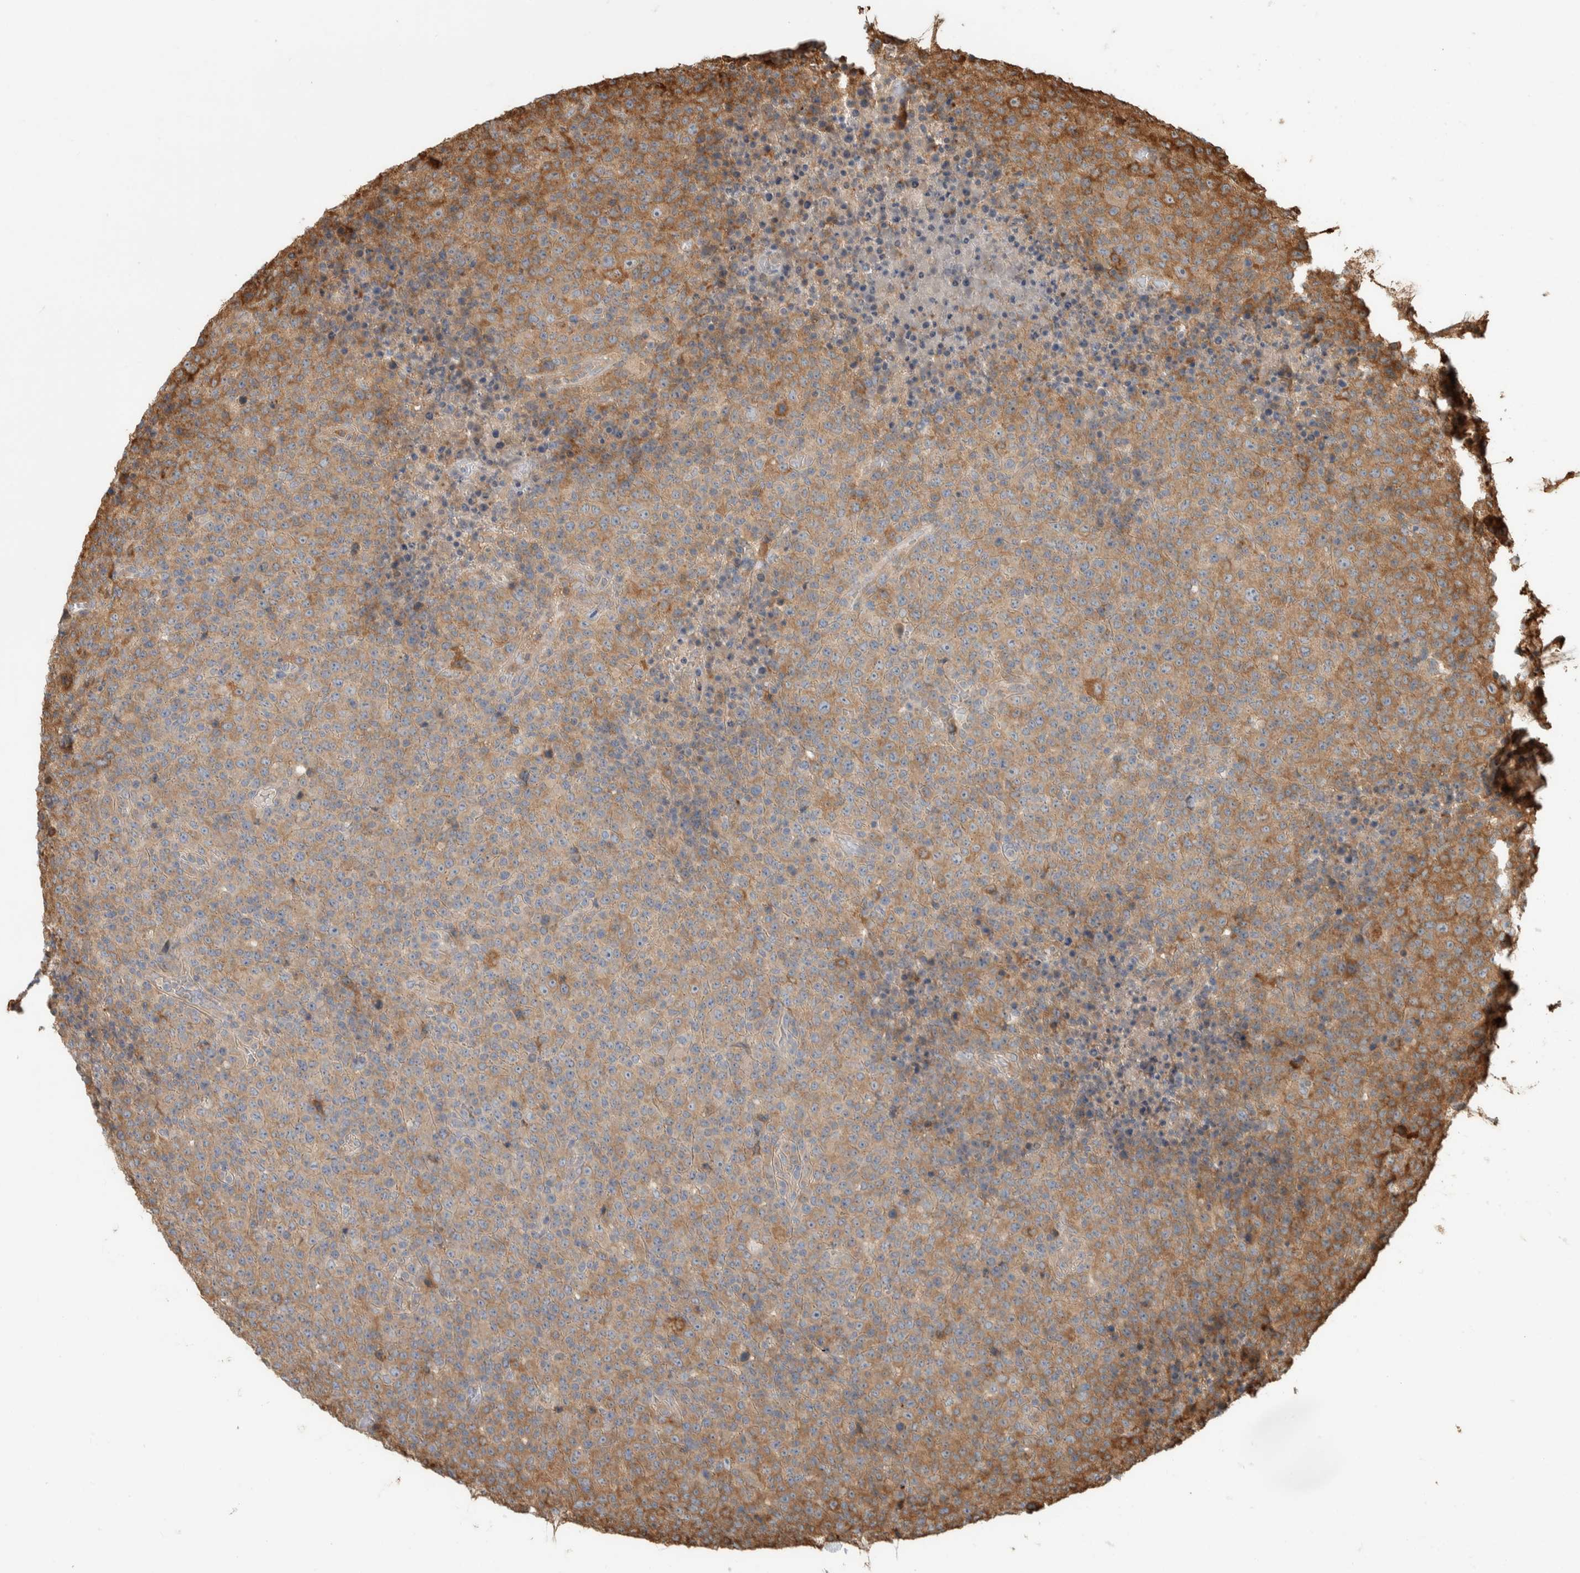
{"staining": {"intensity": "moderate", "quantity": ">75%", "location": "cytoplasmic/membranous"}, "tissue": "lymphoma", "cell_type": "Tumor cells", "image_type": "cancer", "snomed": [{"axis": "morphology", "description": "Malignant lymphoma, non-Hodgkin's type, High grade"}, {"axis": "topography", "description": "Lymph node"}], "caption": "Lymphoma stained for a protein demonstrates moderate cytoplasmic/membranous positivity in tumor cells.", "gene": "CNTROB", "patient": {"sex": "male", "age": 13}}